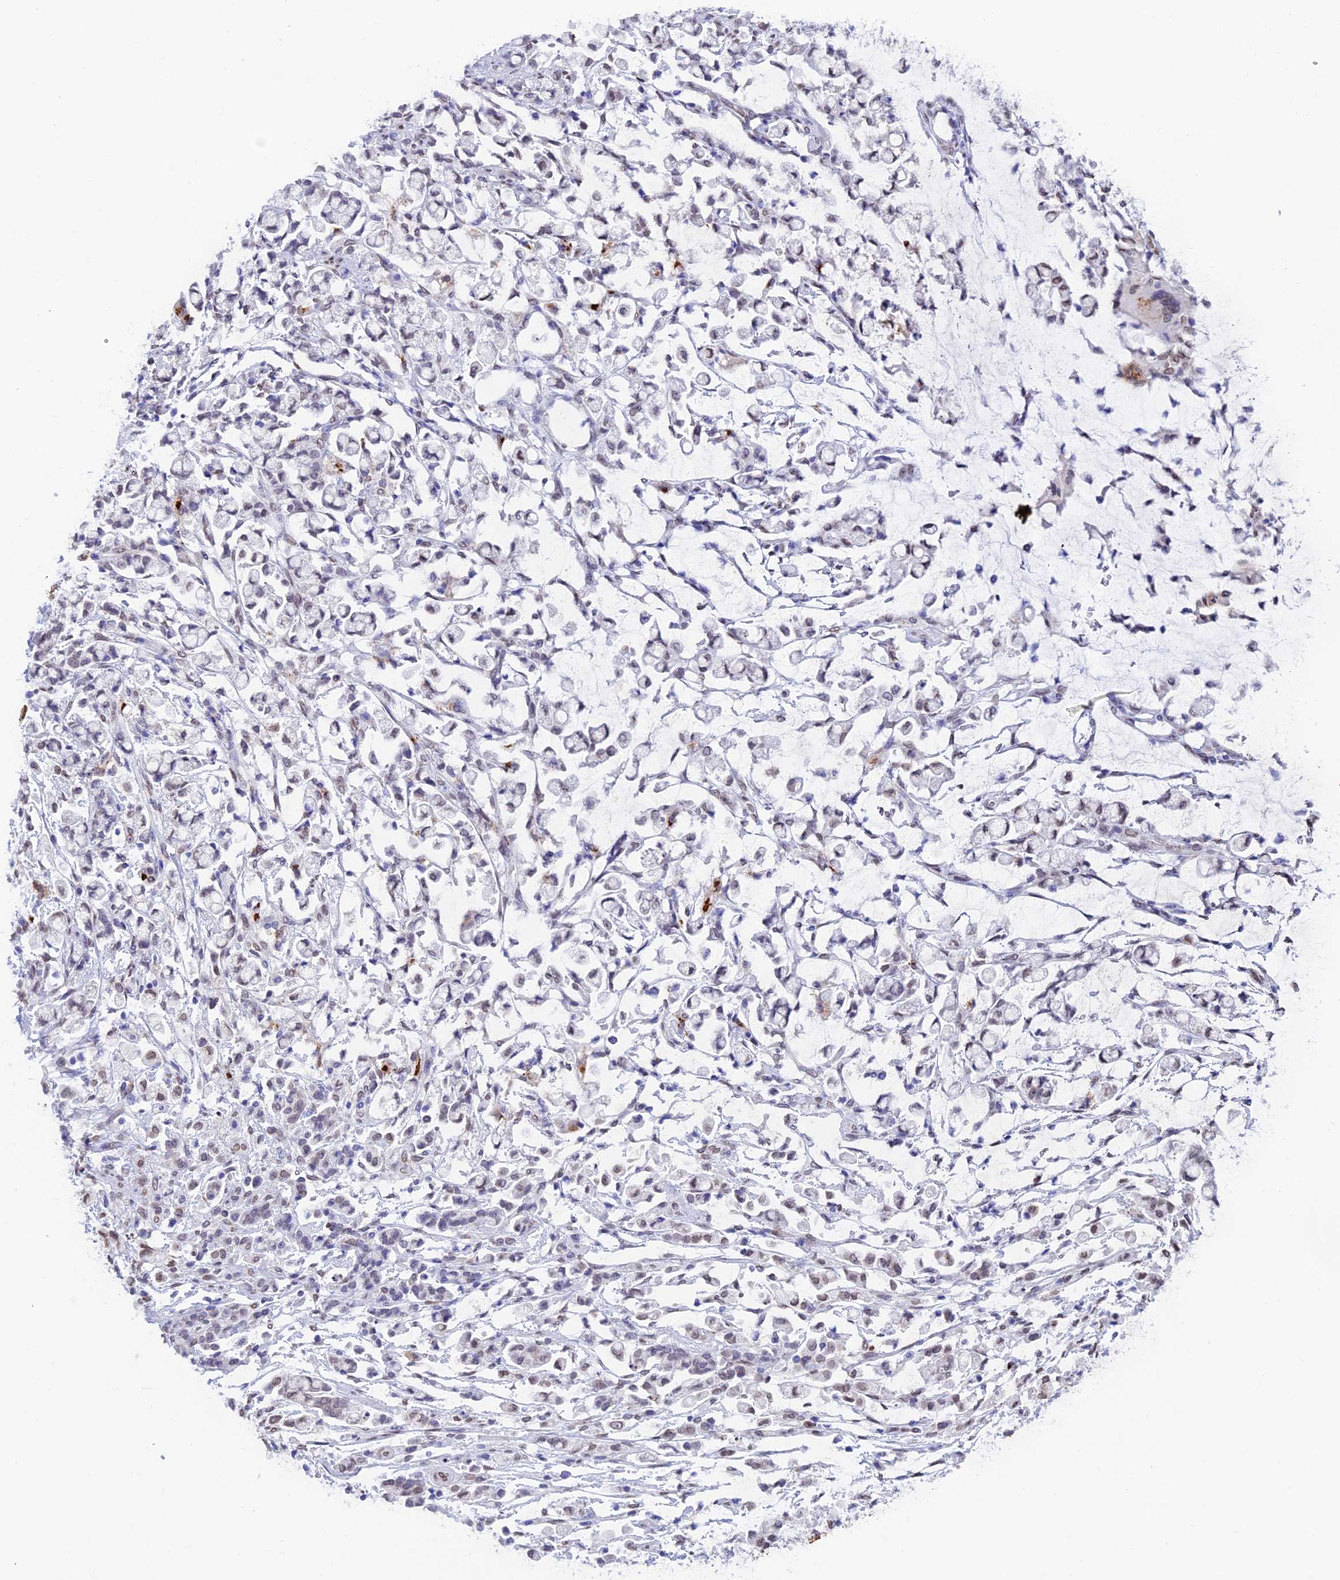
{"staining": {"intensity": "weak", "quantity": "<25%", "location": "nuclear"}, "tissue": "stomach cancer", "cell_type": "Tumor cells", "image_type": "cancer", "snomed": [{"axis": "morphology", "description": "Adenocarcinoma, NOS"}, {"axis": "topography", "description": "Stomach"}], "caption": "There is no significant positivity in tumor cells of stomach cancer.", "gene": "TMPRSS7", "patient": {"sex": "female", "age": 60}}